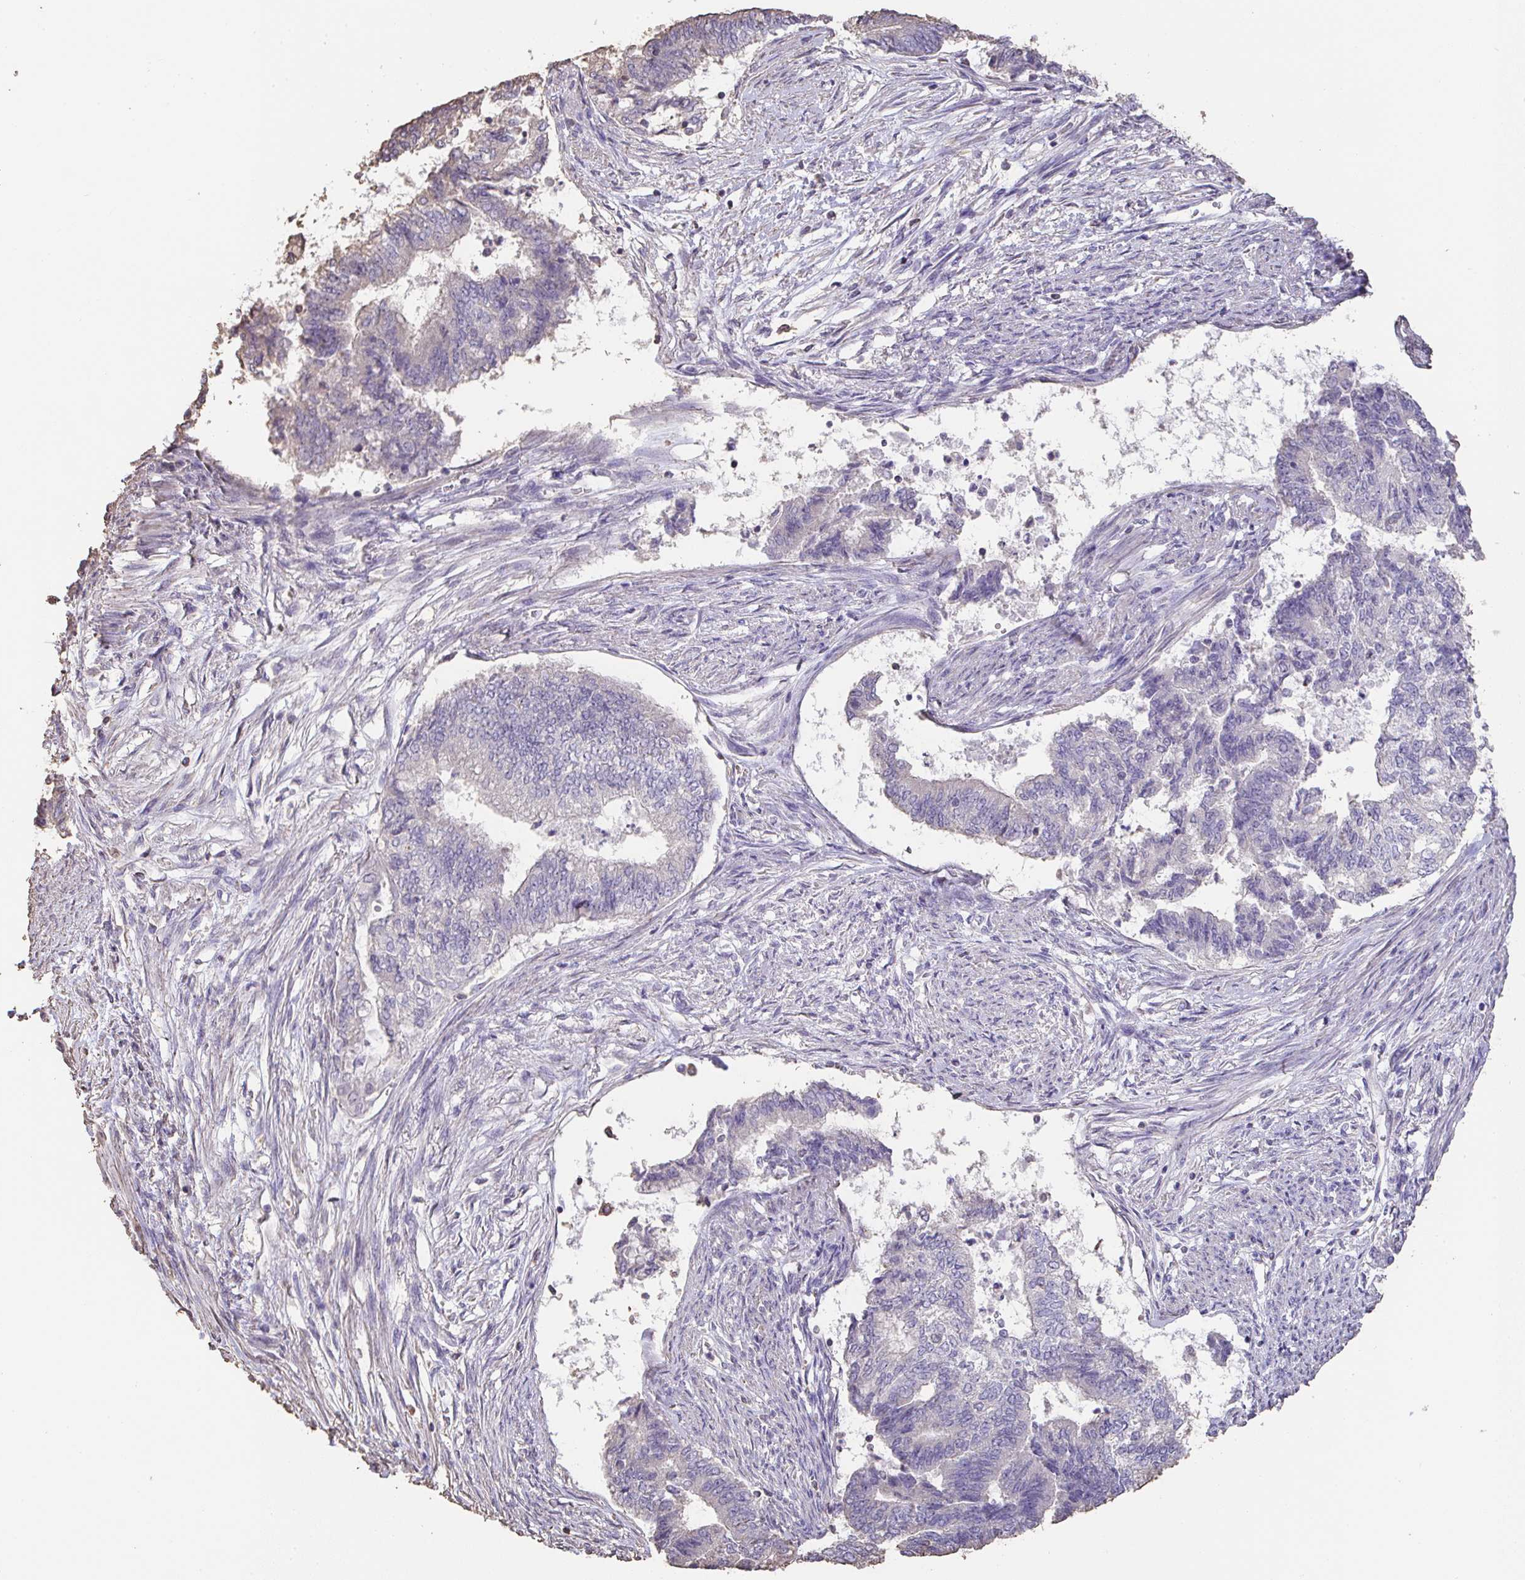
{"staining": {"intensity": "negative", "quantity": "none", "location": "none"}, "tissue": "endometrial cancer", "cell_type": "Tumor cells", "image_type": "cancer", "snomed": [{"axis": "morphology", "description": "Adenocarcinoma, NOS"}, {"axis": "topography", "description": "Endometrium"}], "caption": "The photomicrograph reveals no staining of tumor cells in endometrial adenocarcinoma.", "gene": "IL23R", "patient": {"sex": "female", "age": 65}}